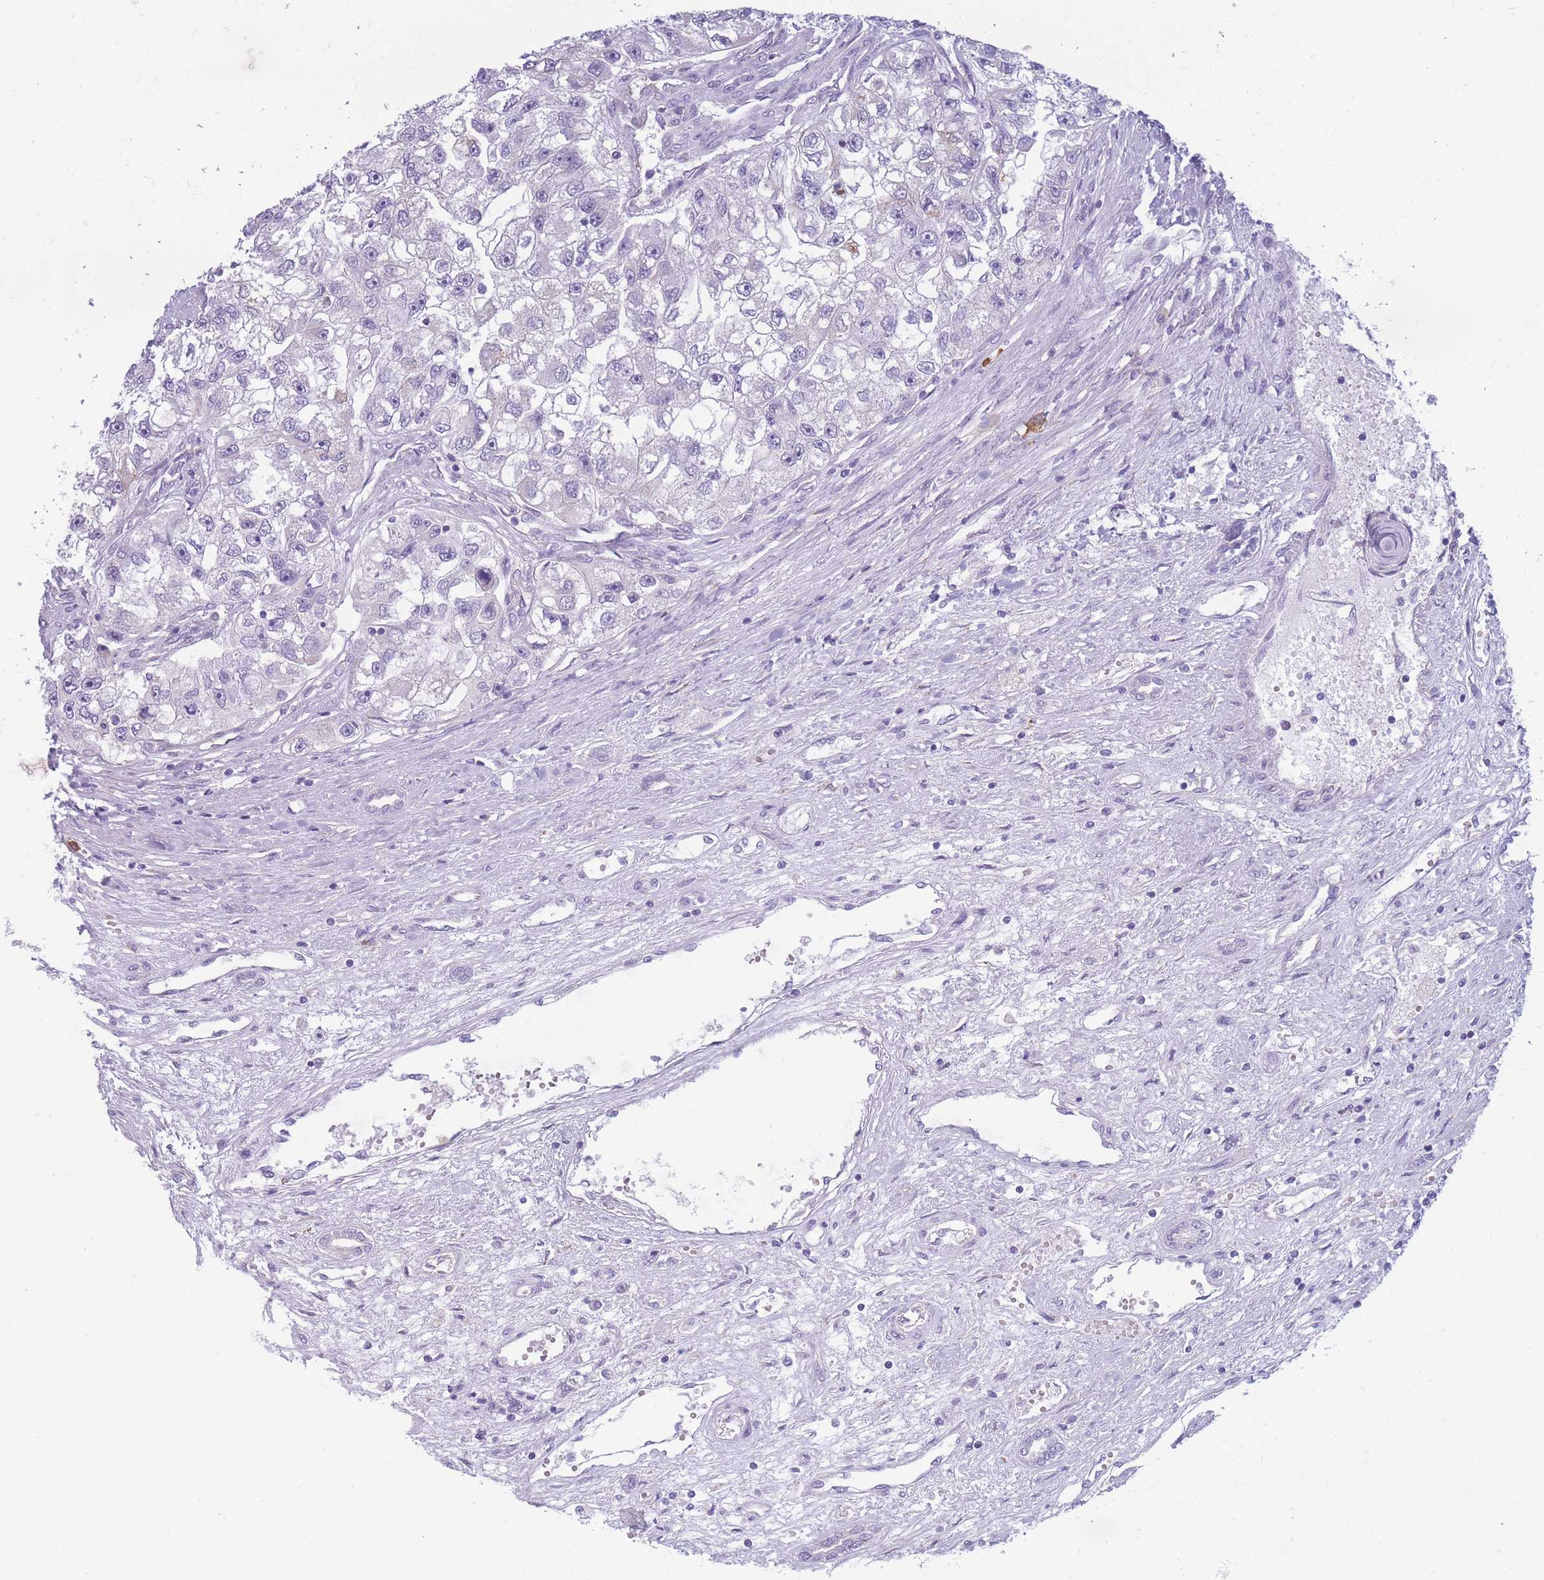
{"staining": {"intensity": "negative", "quantity": "none", "location": "none"}, "tissue": "renal cancer", "cell_type": "Tumor cells", "image_type": "cancer", "snomed": [{"axis": "morphology", "description": "Adenocarcinoma, NOS"}, {"axis": "topography", "description": "Kidney"}], "caption": "High magnification brightfield microscopy of renal cancer (adenocarcinoma) stained with DAB (brown) and counterstained with hematoxylin (blue): tumor cells show no significant expression.", "gene": "XKR8", "patient": {"sex": "male", "age": 63}}